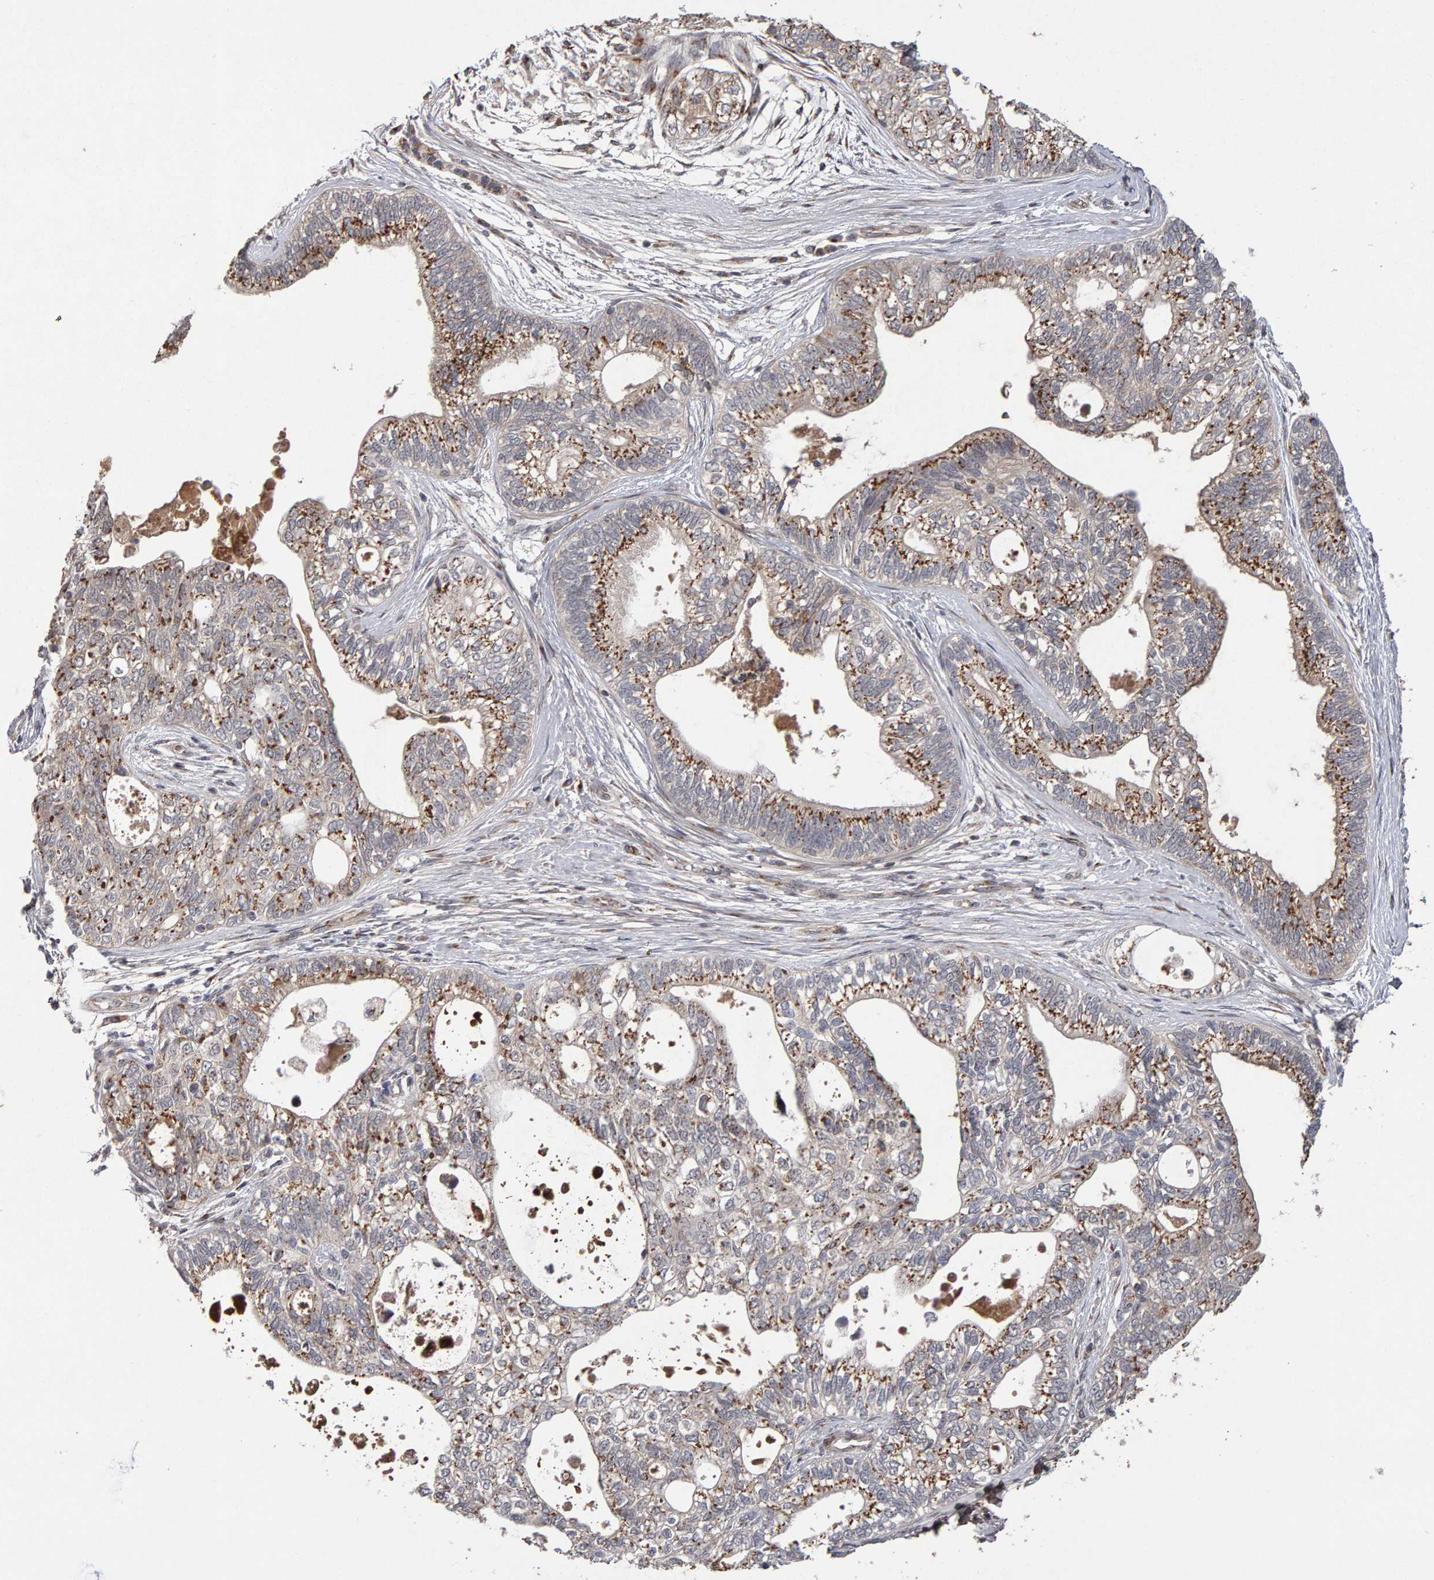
{"staining": {"intensity": "moderate", "quantity": ">75%", "location": "cytoplasmic/membranous"}, "tissue": "pancreatic cancer", "cell_type": "Tumor cells", "image_type": "cancer", "snomed": [{"axis": "morphology", "description": "Adenocarcinoma, NOS"}, {"axis": "topography", "description": "Pancreas"}], "caption": "Approximately >75% of tumor cells in human pancreatic cancer (adenocarcinoma) exhibit moderate cytoplasmic/membranous protein staining as visualized by brown immunohistochemical staining.", "gene": "CANT1", "patient": {"sex": "male", "age": 72}}